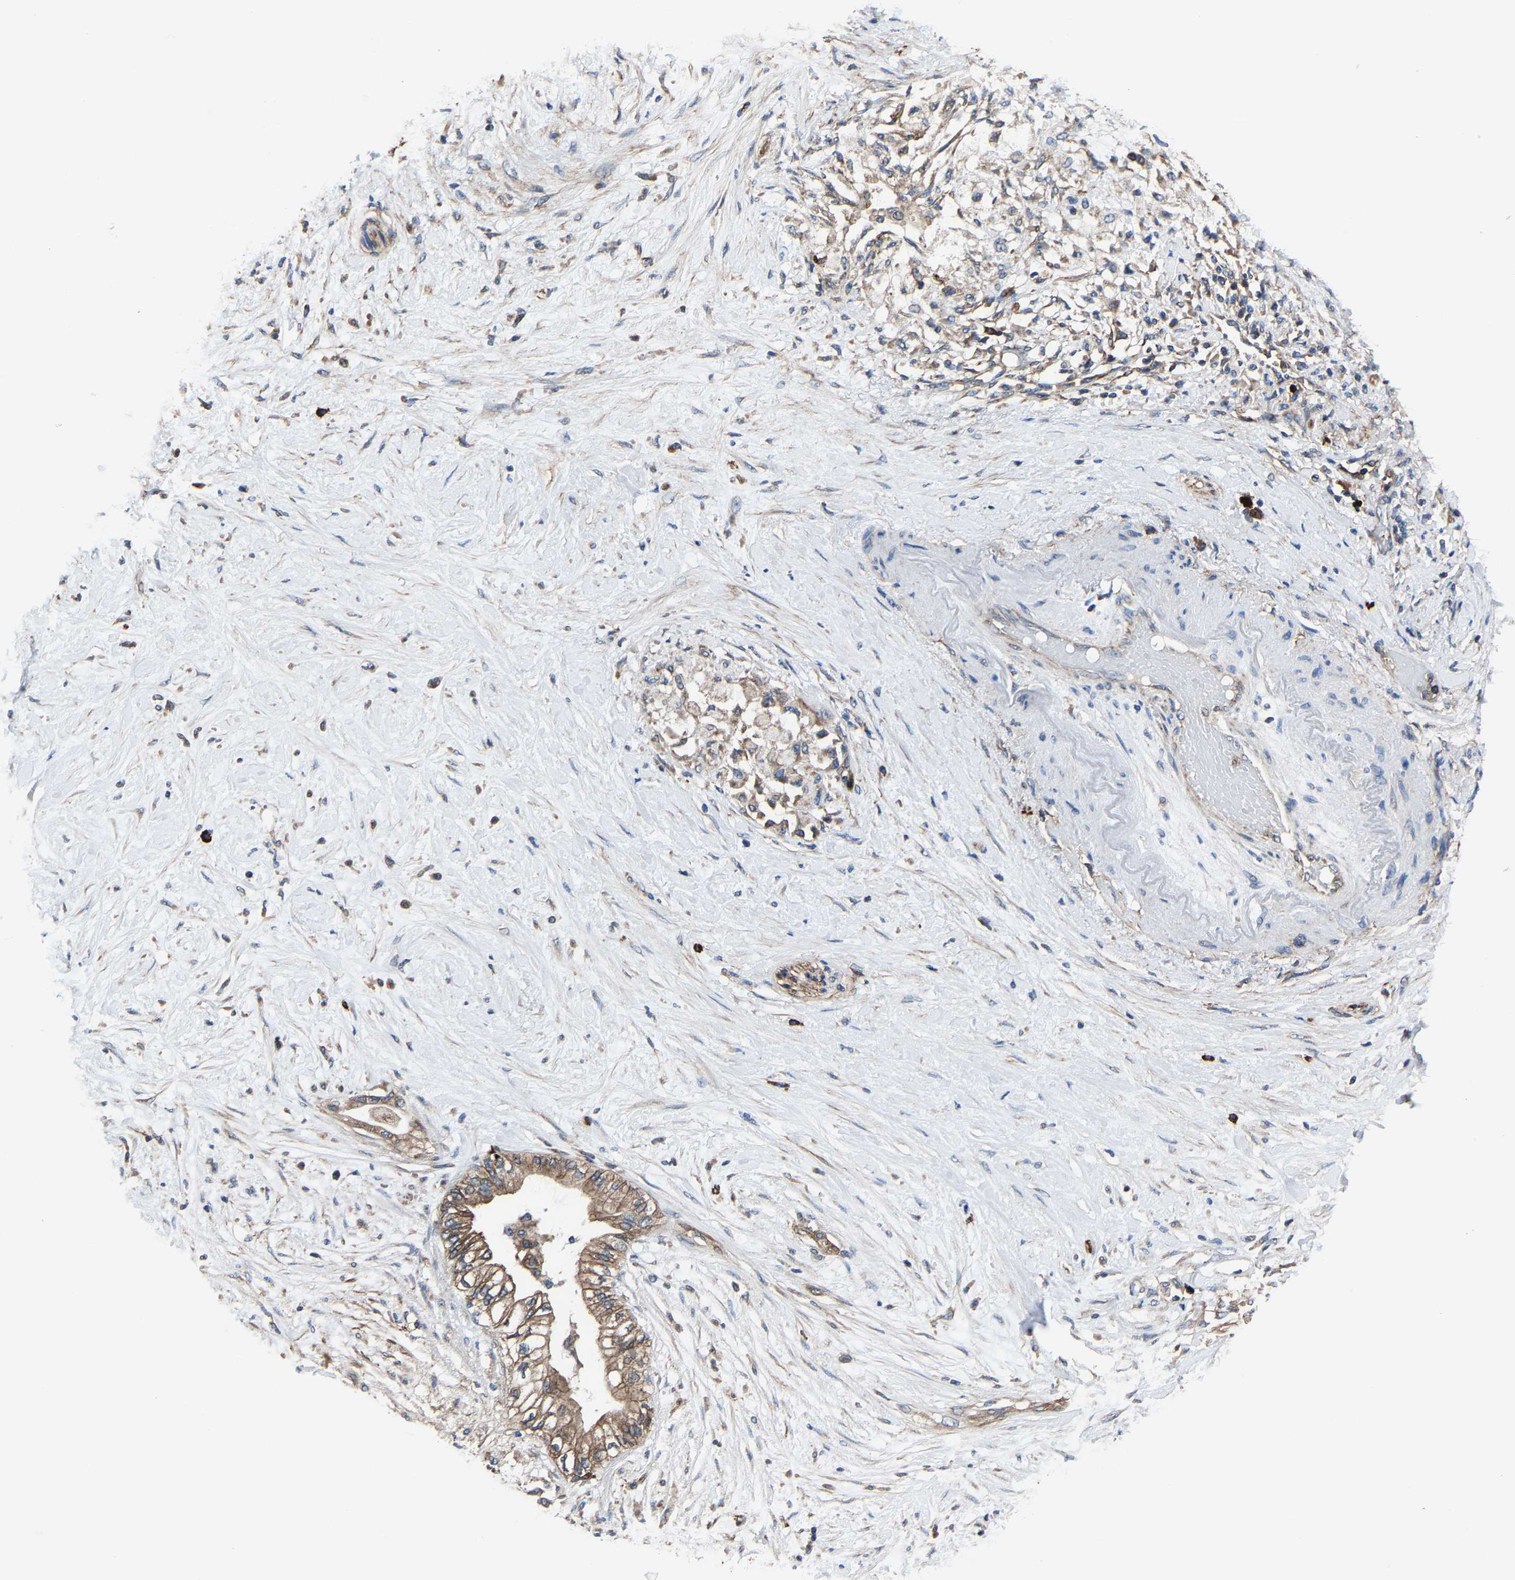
{"staining": {"intensity": "moderate", "quantity": ">75%", "location": "cytoplasmic/membranous"}, "tissue": "pancreatic cancer", "cell_type": "Tumor cells", "image_type": "cancer", "snomed": [{"axis": "morphology", "description": "Normal tissue, NOS"}, {"axis": "morphology", "description": "Adenocarcinoma, NOS"}, {"axis": "topography", "description": "Pancreas"}, {"axis": "topography", "description": "Duodenum"}], "caption": "Human pancreatic cancer (adenocarcinoma) stained with a brown dye shows moderate cytoplasmic/membranous positive positivity in about >75% of tumor cells.", "gene": "KIAA1958", "patient": {"sex": "female", "age": 60}}